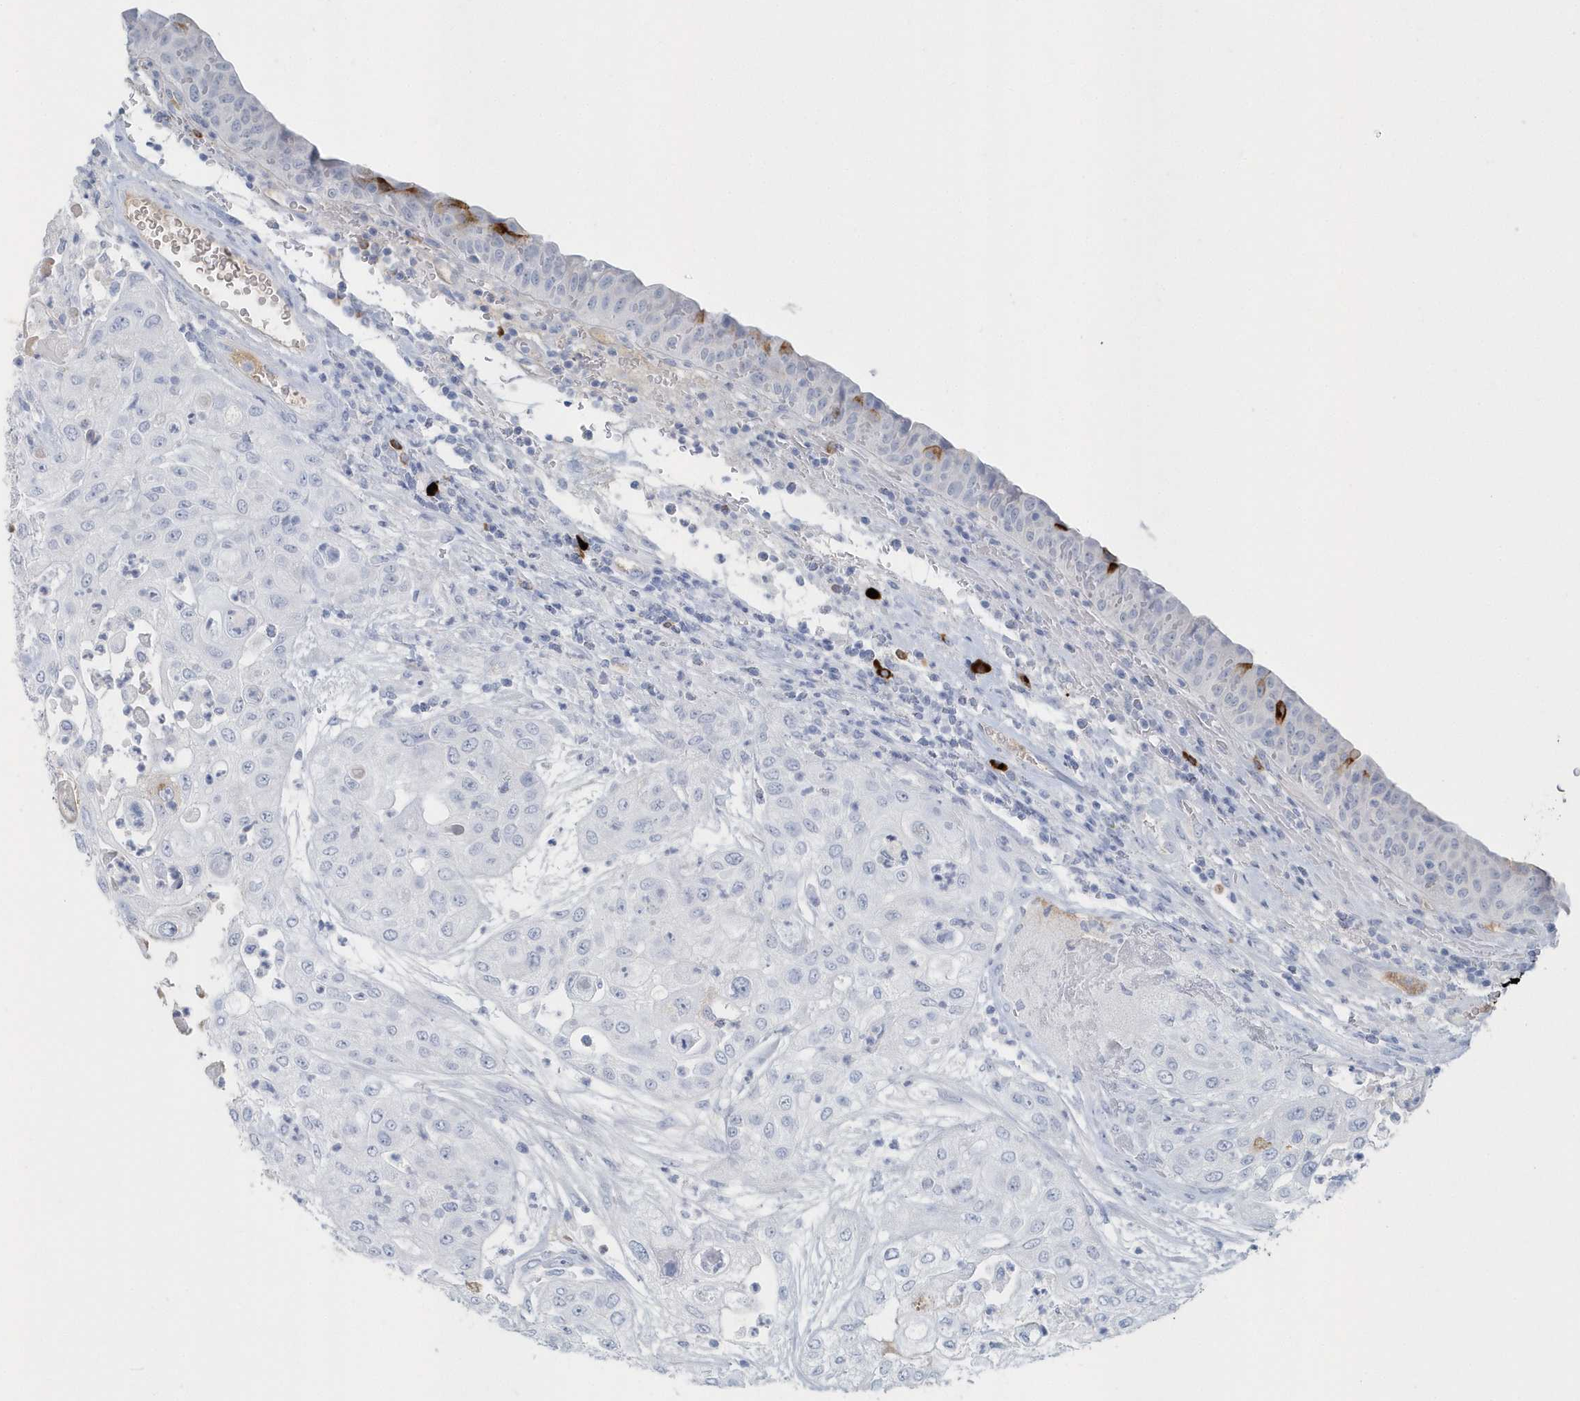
{"staining": {"intensity": "negative", "quantity": "none", "location": "none"}, "tissue": "urothelial cancer", "cell_type": "Tumor cells", "image_type": "cancer", "snomed": [{"axis": "morphology", "description": "Urothelial carcinoma, High grade"}, {"axis": "topography", "description": "Urinary bladder"}], "caption": "High power microscopy photomicrograph of an immunohistochemistry (IHC) image of urothelial cancer, revealing no significant expression in tumor cells.", "gene": "JCHAIN", "patient": {"sex": "female", "age": 79}}